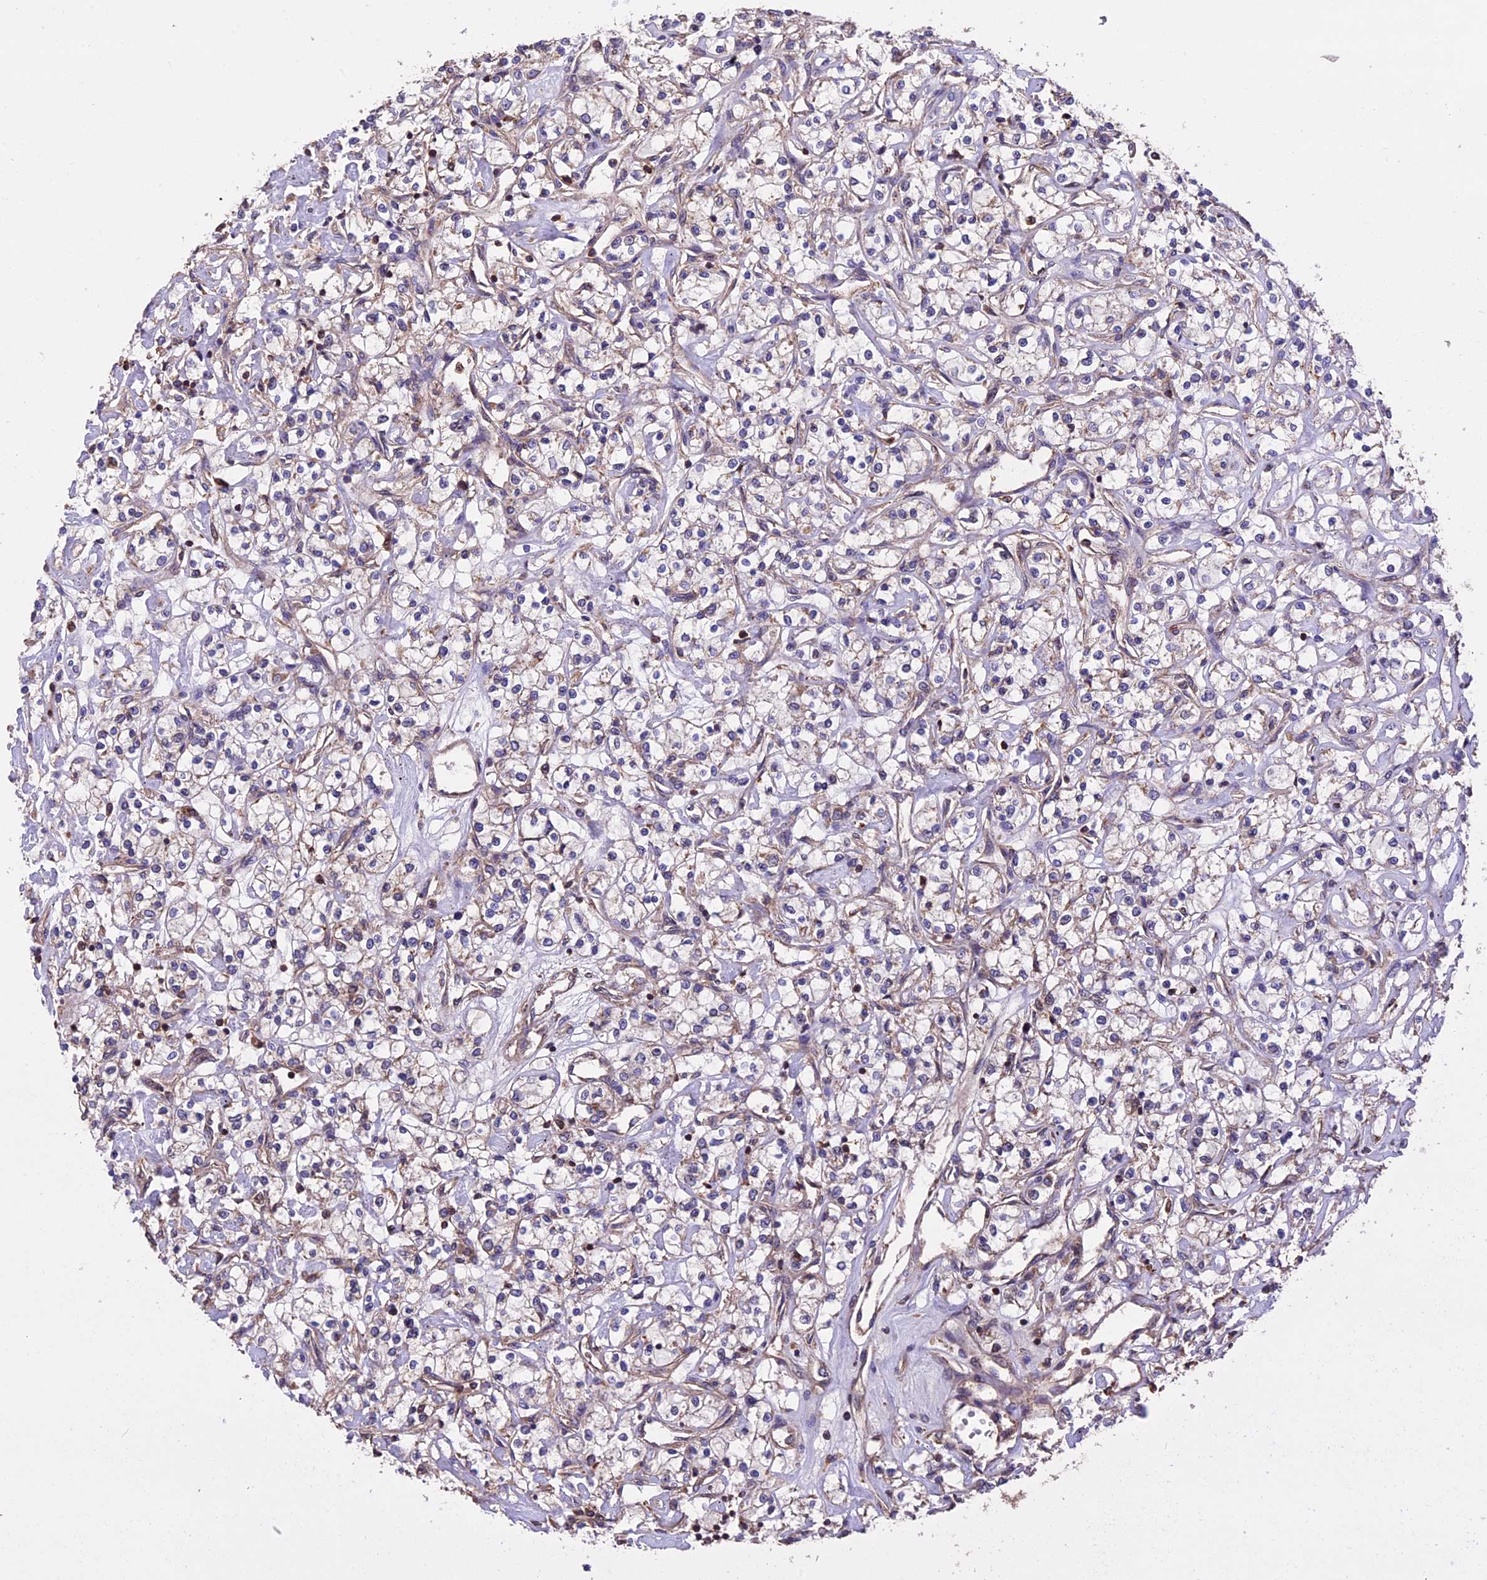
{"staining": {"intensity": "moderate", "quantity": "25%-75%", "location": "cytoplasmic/membranous"}, "tissue": "renal cancer", "cell_type": "Tumor cells", "image_type": "cancer", "snomed": [{"axis": "morphology", "description": "Adenocarcinoma, NOS"}, {"axis": "topography", "description": "Kidney"}], "caption": "Brown immunohistochemical staining in human renal cancer (adenocarcinoma) exhibits moderate cytoplasmic/membranous positivity in about 25%-75% of tumor cells.", "gene": "PKD2L2", "patient": {"sex": "female", "age": 59}}